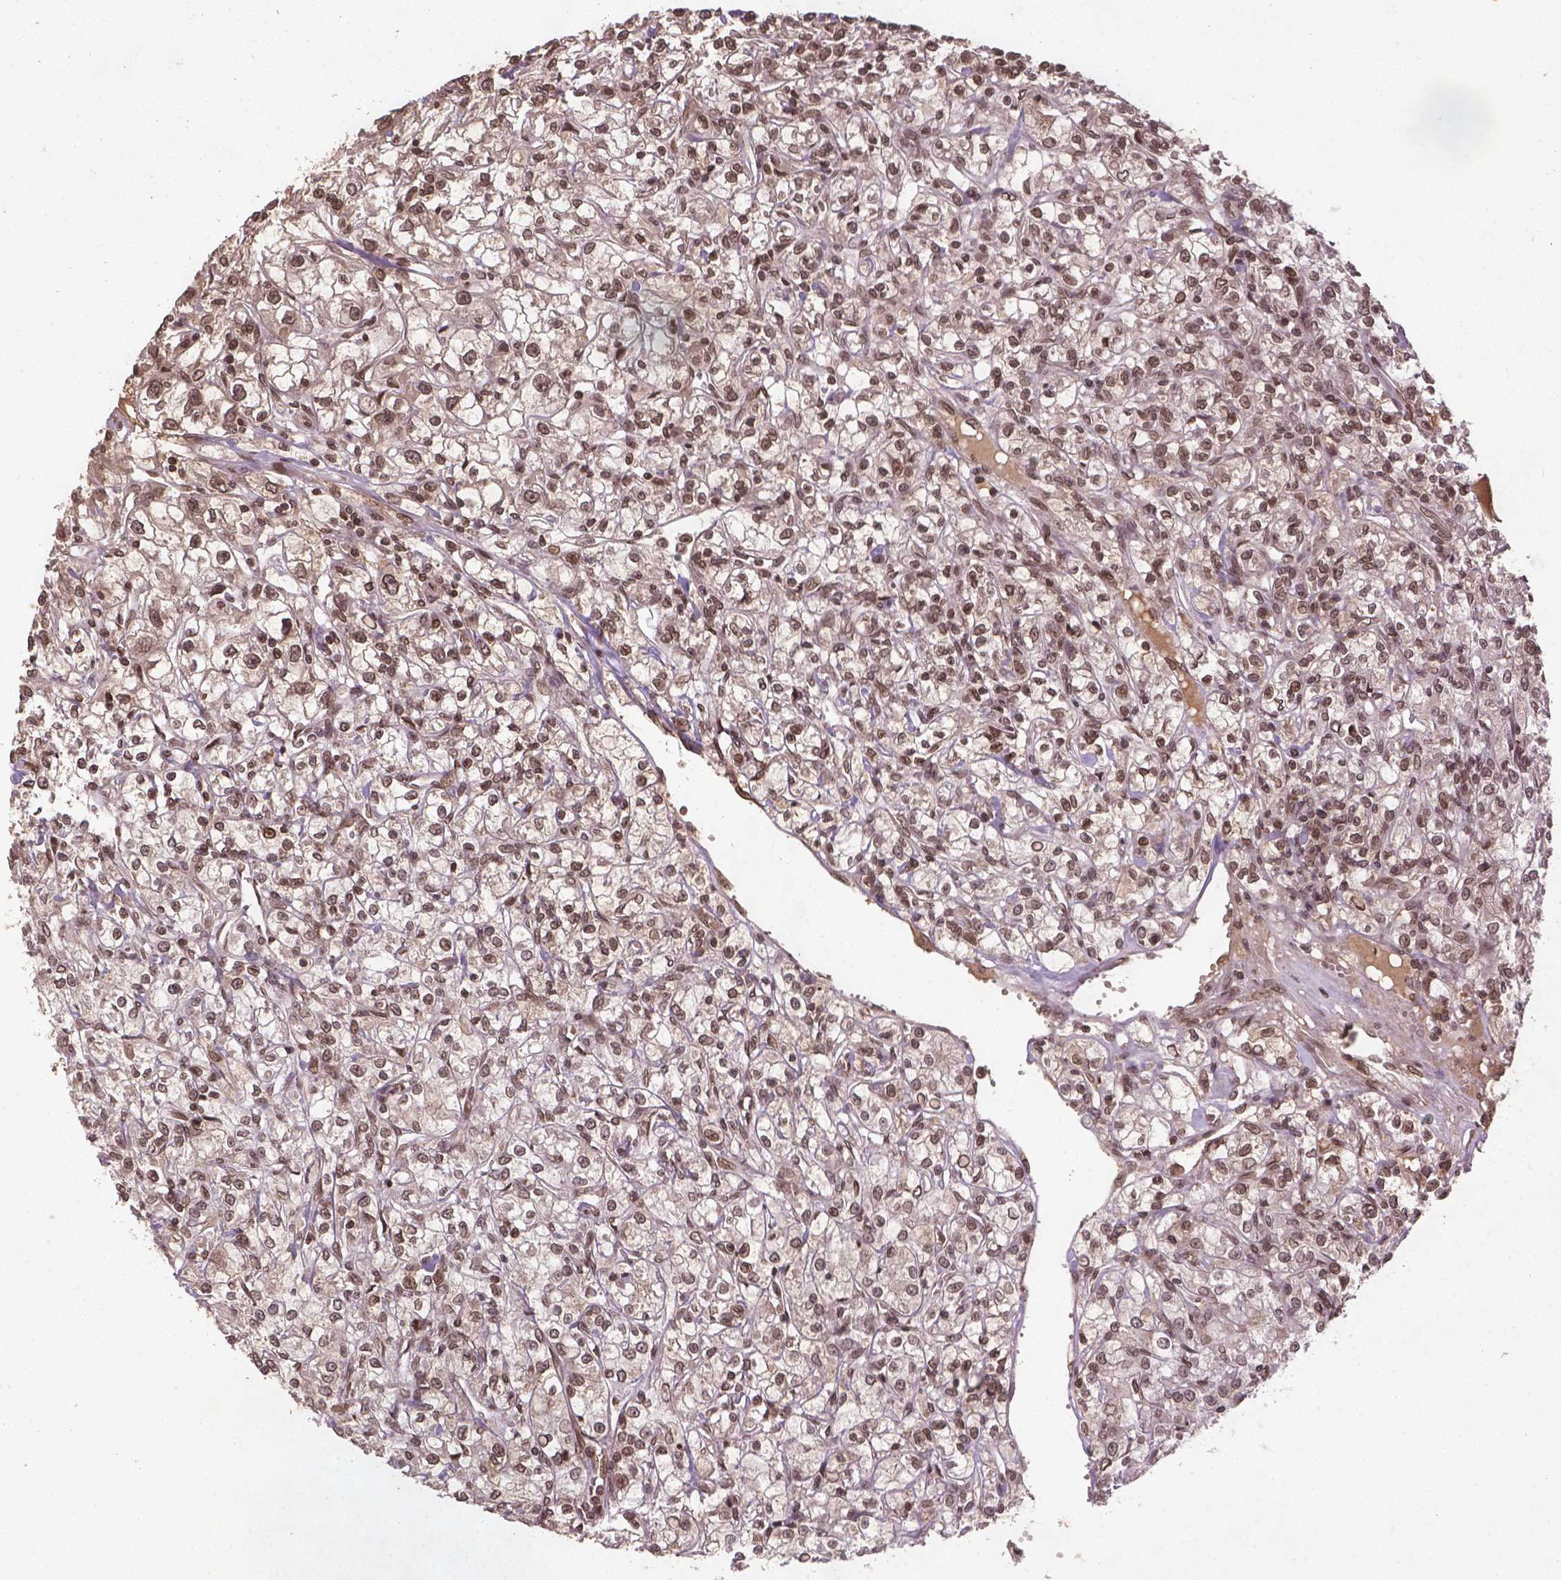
{"staining": {"intensity": "moderate", "quantity": ">75%", "location": "nuclear"}, "tissue": "renal cancer", "cell_type": "Tumor cells", "image_type": "cancer", "snomed": [{"axis": "morphology", "description": "Adenocarcinoma, NOS"}, {"axis": "topography", "description": "Kidney"}], "caption": "This is a photomicrograph of immunohistochemistry staining of adenocarcinoma (renal), which shows moderate expression in the nuclear of tumor cells.", "gene": "BANF1", "patient": {"sex": "female", "age": 59}}